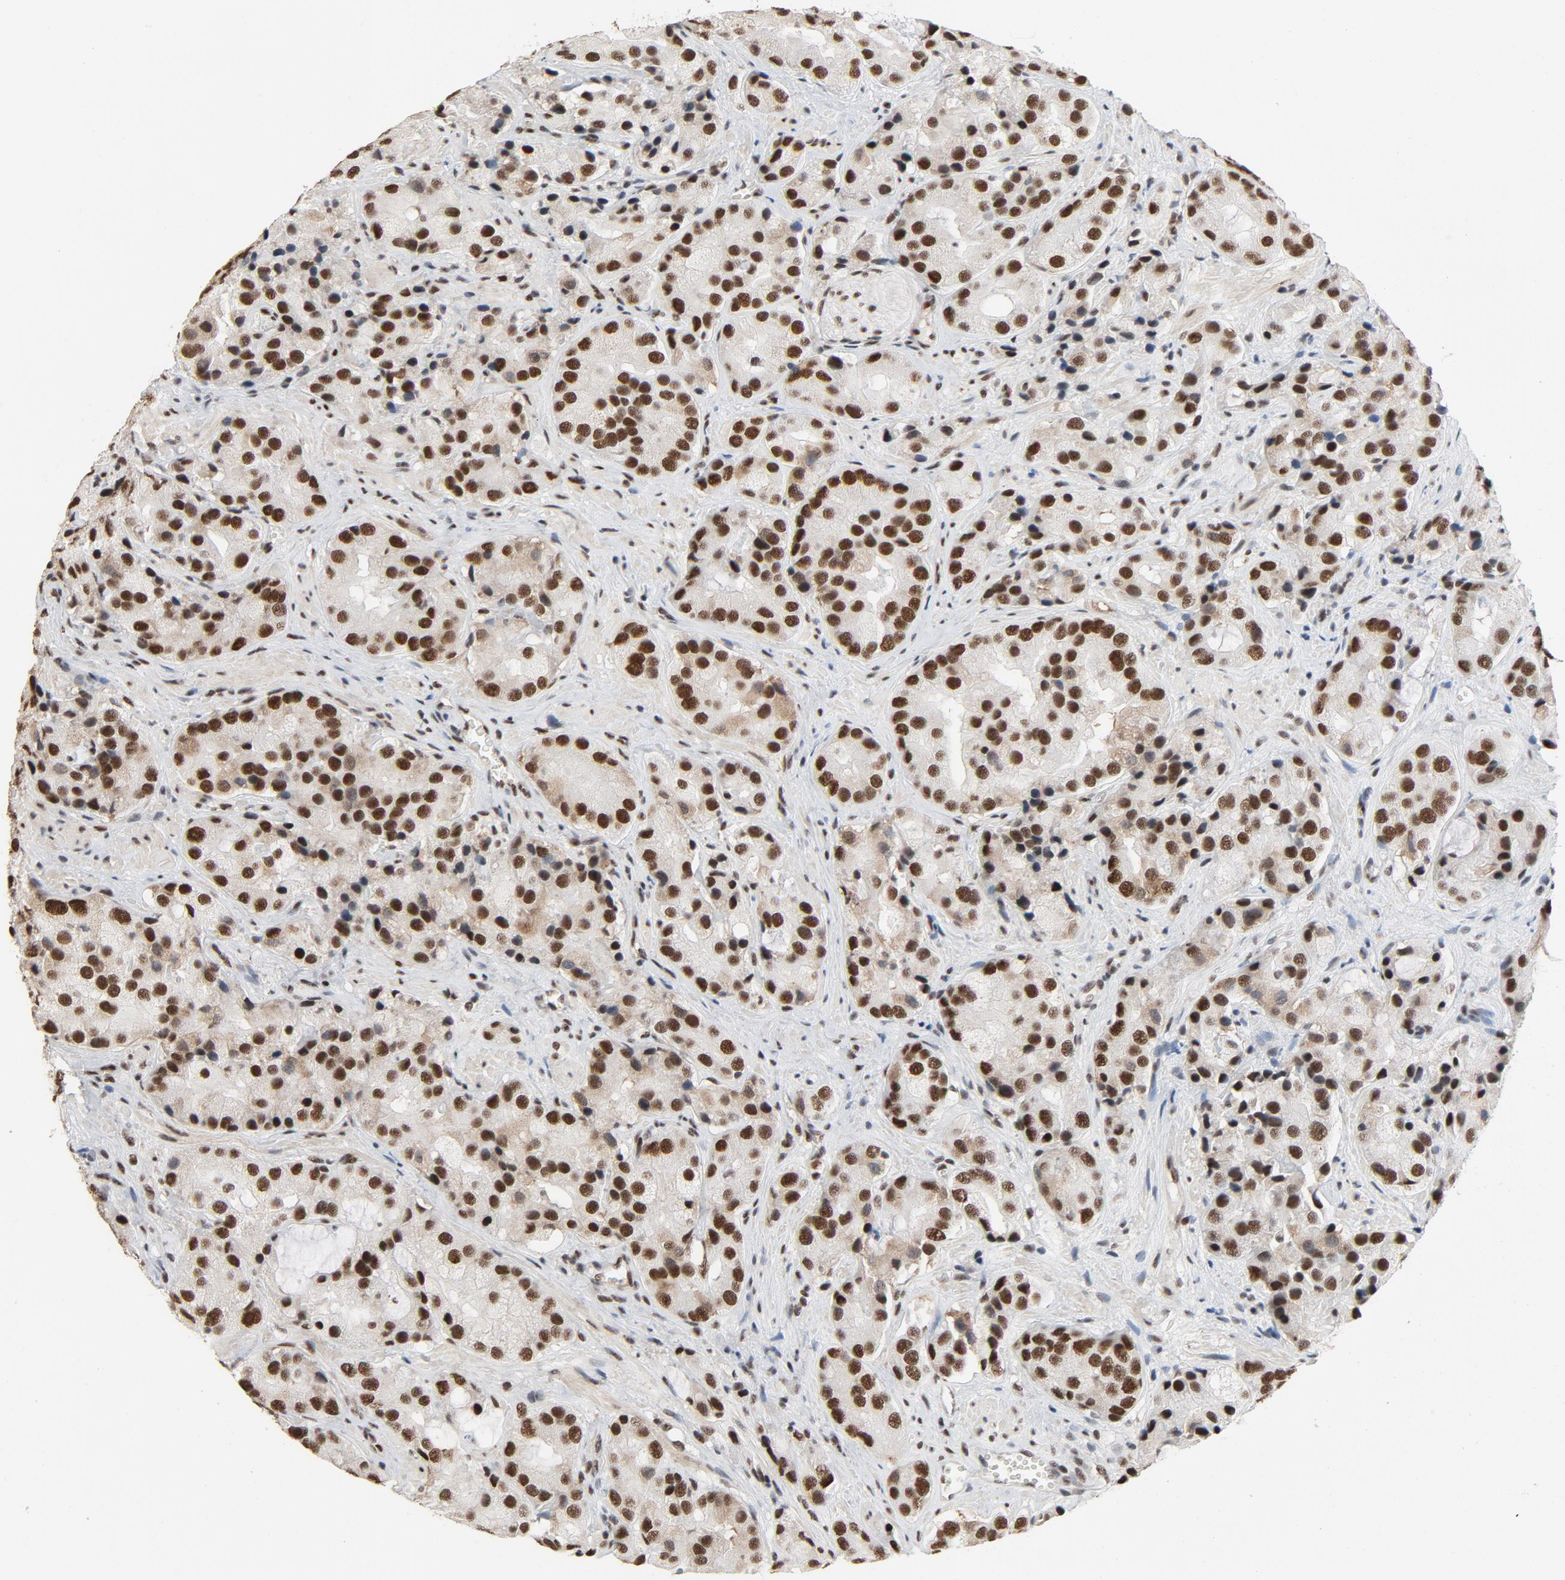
{"staining": {"intensity": "moderate", "quantity": ">75%", "location": "nuclear"}, "tissue": "prostate cancer", "cell_type": "Tumor cells", "image_type": "cancer", "snomed": [{"axis": "morphology", "description": "Adenocarcinoma, High grade"}, {"axis": "topography", "description": "Prostate"}], "caption": "There is medium levels of moderate nuclear staining in tumor cells of high-grade adenocarcinoma (prostate), as demonstrated by immunohistochemical staining (brown color).", "gene": "MRE11", "patient": {"sex": "male", "age": 70}}